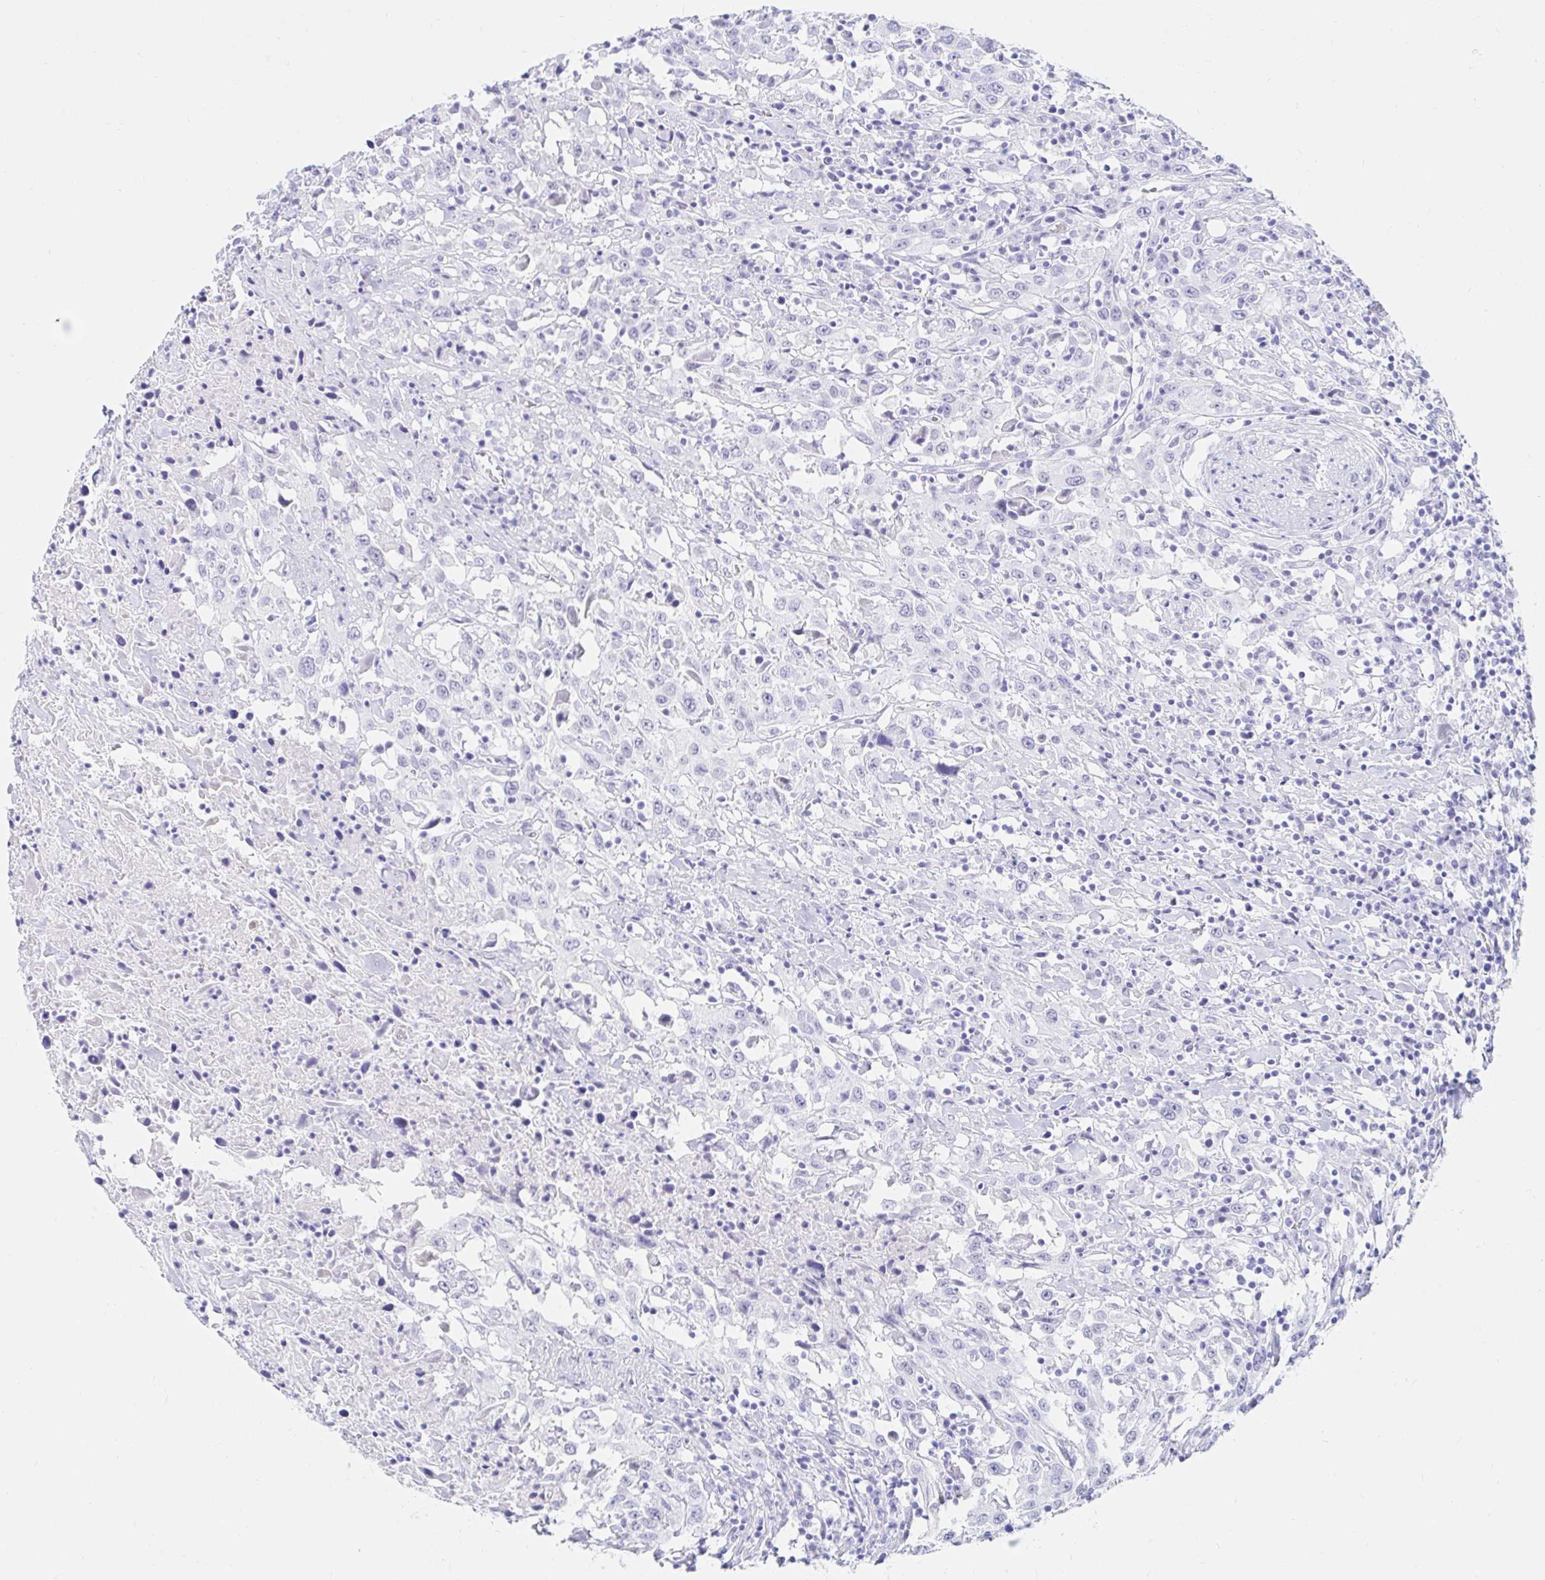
{"staining": {"intensity": "negative", "quantity": "none", "location": "none"}, "tissue": "urothelial cancer", "cell_type": "Tumor cells", "image_type": "cancer", "snomed": [{"axis": "morphology", "description": "Urothelial carcinoma, High grade"}, {"axis": "topography", "description": "Urinary bladder"}], "caption": "IHC of human urothelial cancer displays no expression in tumor cells.", "gene": "OR6T1", "patient": {"sex": "male", "age": 61}}